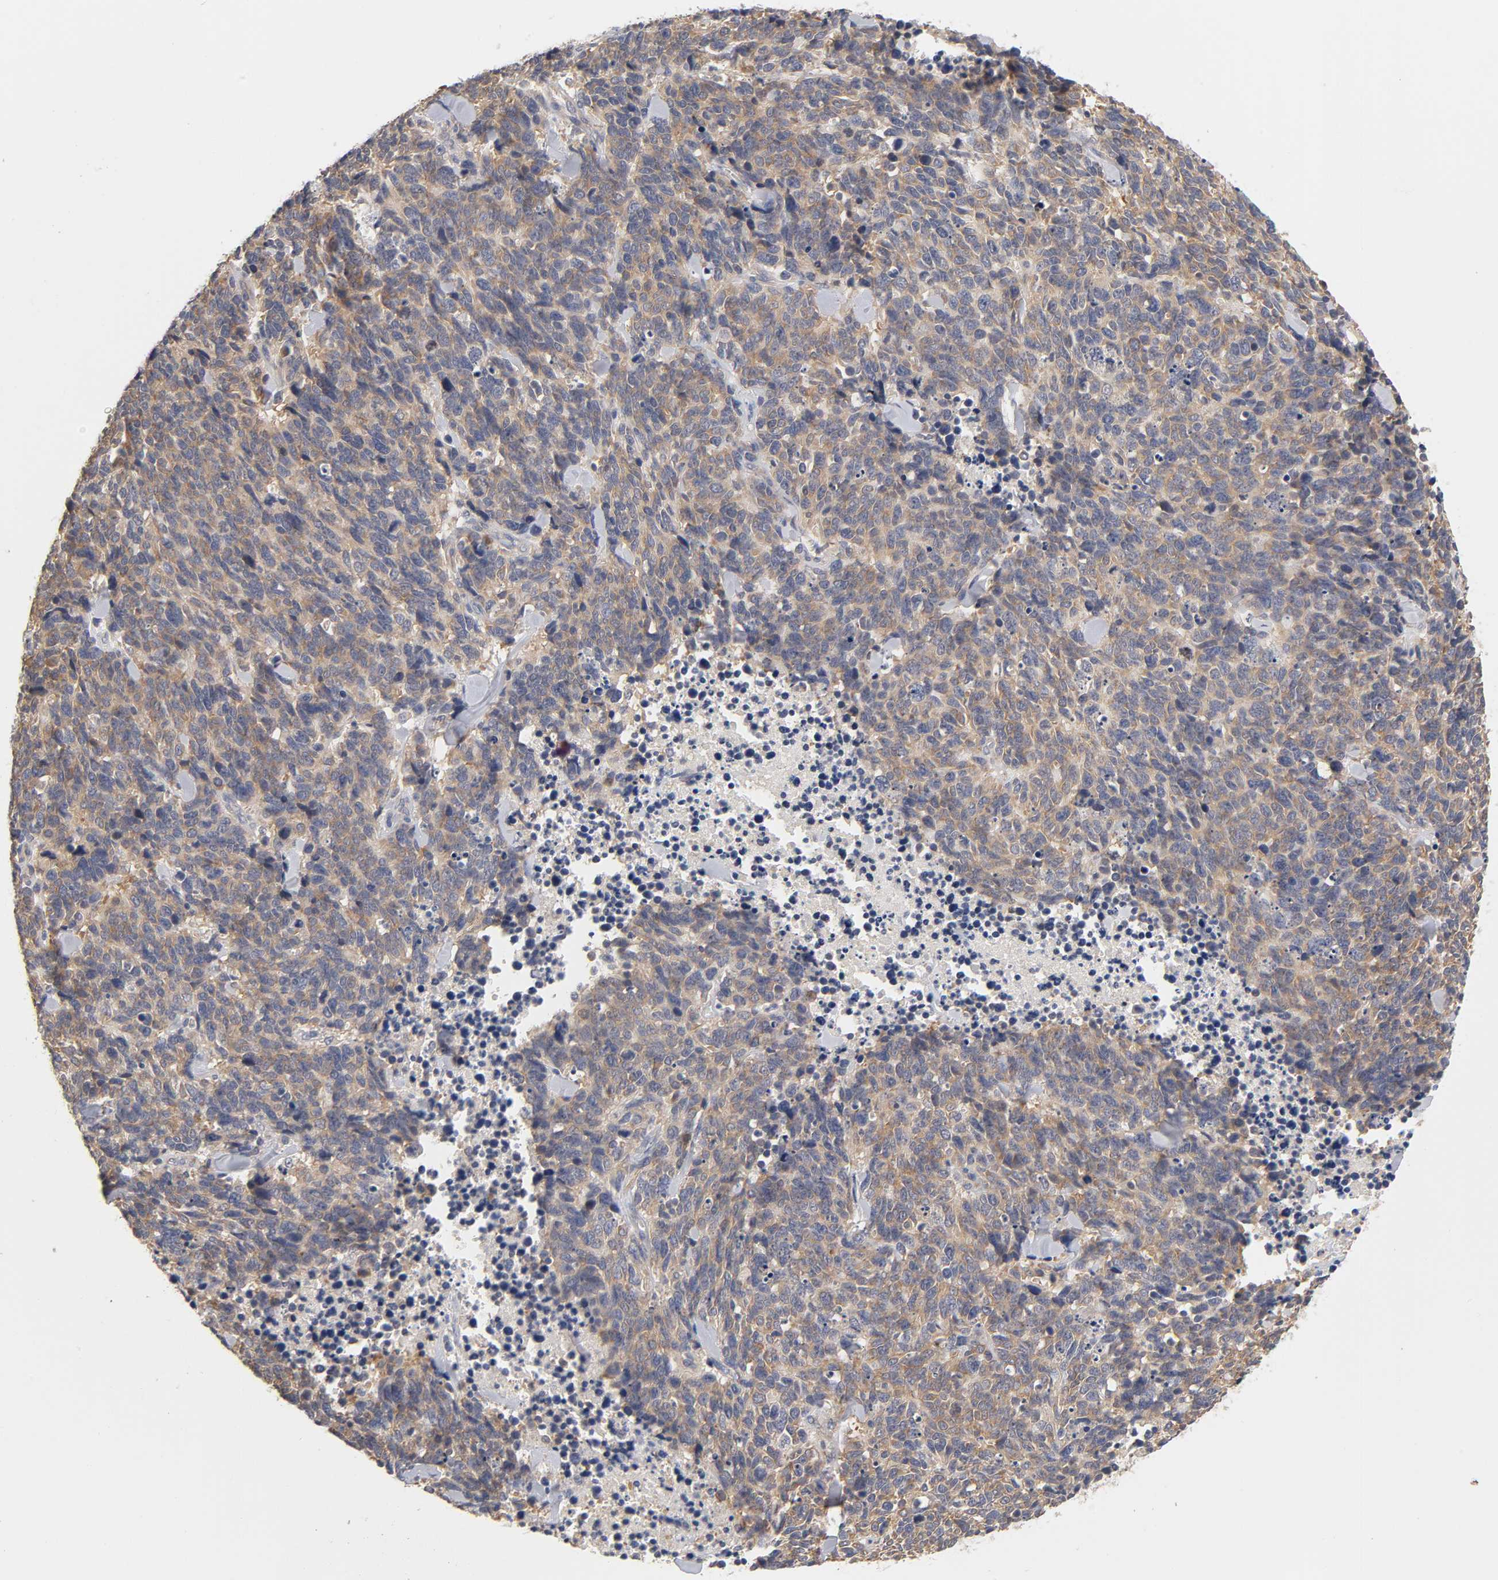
{"staining": {"intensity": "moderate", "quantity": ">75%", "location": "cytoplasmic/membranous"}, "tissue": "lung cancer", "cell_type": "Tumor cells", "image_type": "cancer", "snomed": [{"axis": "morphology", "description": "Neoplasm, malignant, NOS"}, {"axis": "topography", "description": "Lung"}], "caption": "High-magnification brightfield microscopy of neoplasm (malignant) (lung) stained with DAB (3,3'-diaminobenzidine) (brown) and counterstained with hematoxylin (blue). tumor cells exhibit moderate cytoplasmic/membranous staining is identified in approximately>75% of cells.", "gene": "RPS29", "patient": {"sex": "female", "age": 58}}